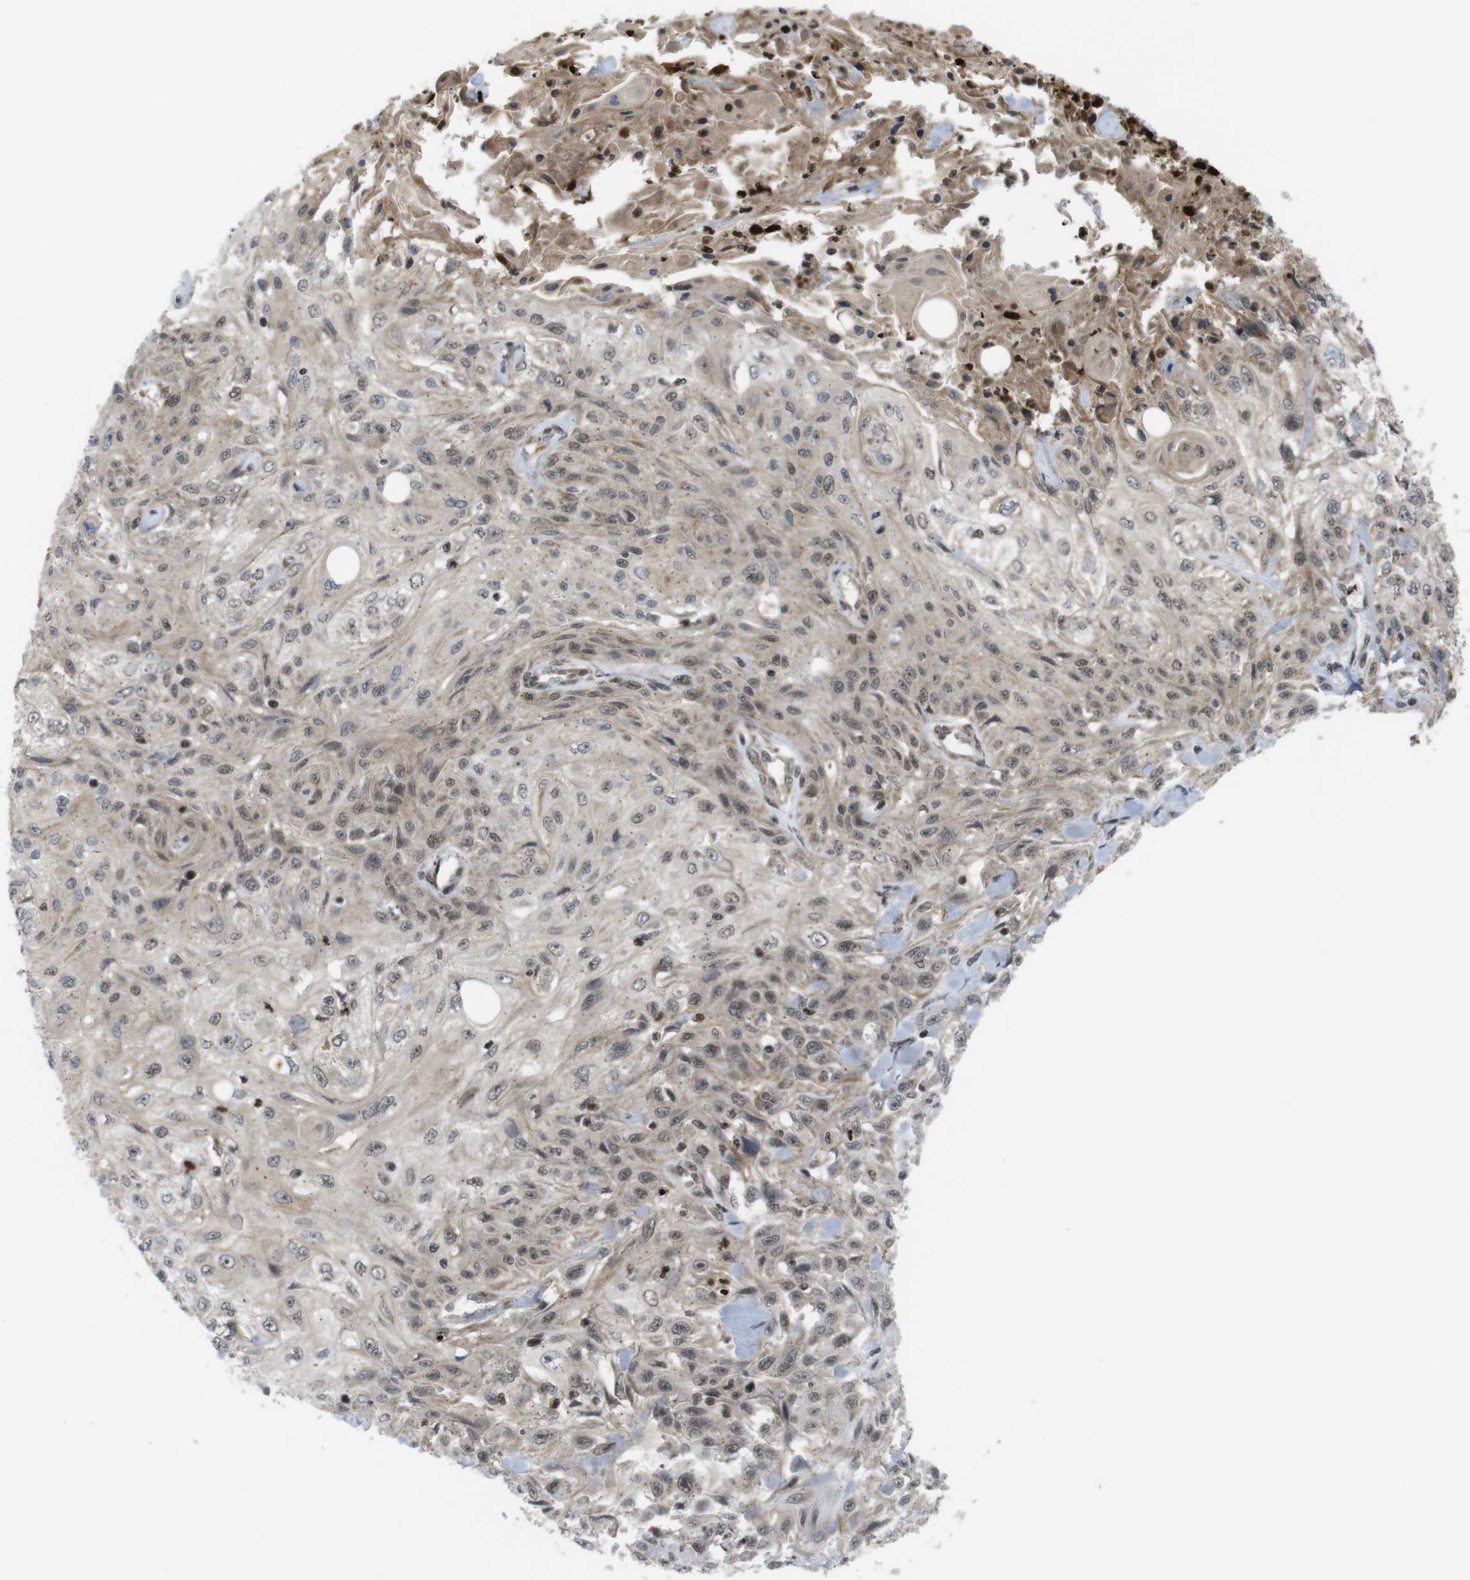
{"staining": {"intensity": "weak", "quantity": "25%-75%", "location": "cytoplasmic/membranous,nuclear"}, "tissue": "skin cancer", "cell_type": "Tumor cells", "image_type": "cancer", "snomed": [{"axis": "morphology", "description": "Squamous cell carcinoma, NOS"}, {"axis": "topography", "description": "Skin"}], "caption": "Immunohistochemical staining of skin cancer (squamous cell carcinoma) displays low levels of weak cytoplasmic/membranous and nuclear protein positivity in about 25%-75% of tumor cells.", "gene": "SP2", "patient": {"sex": "male", "age": 75}}